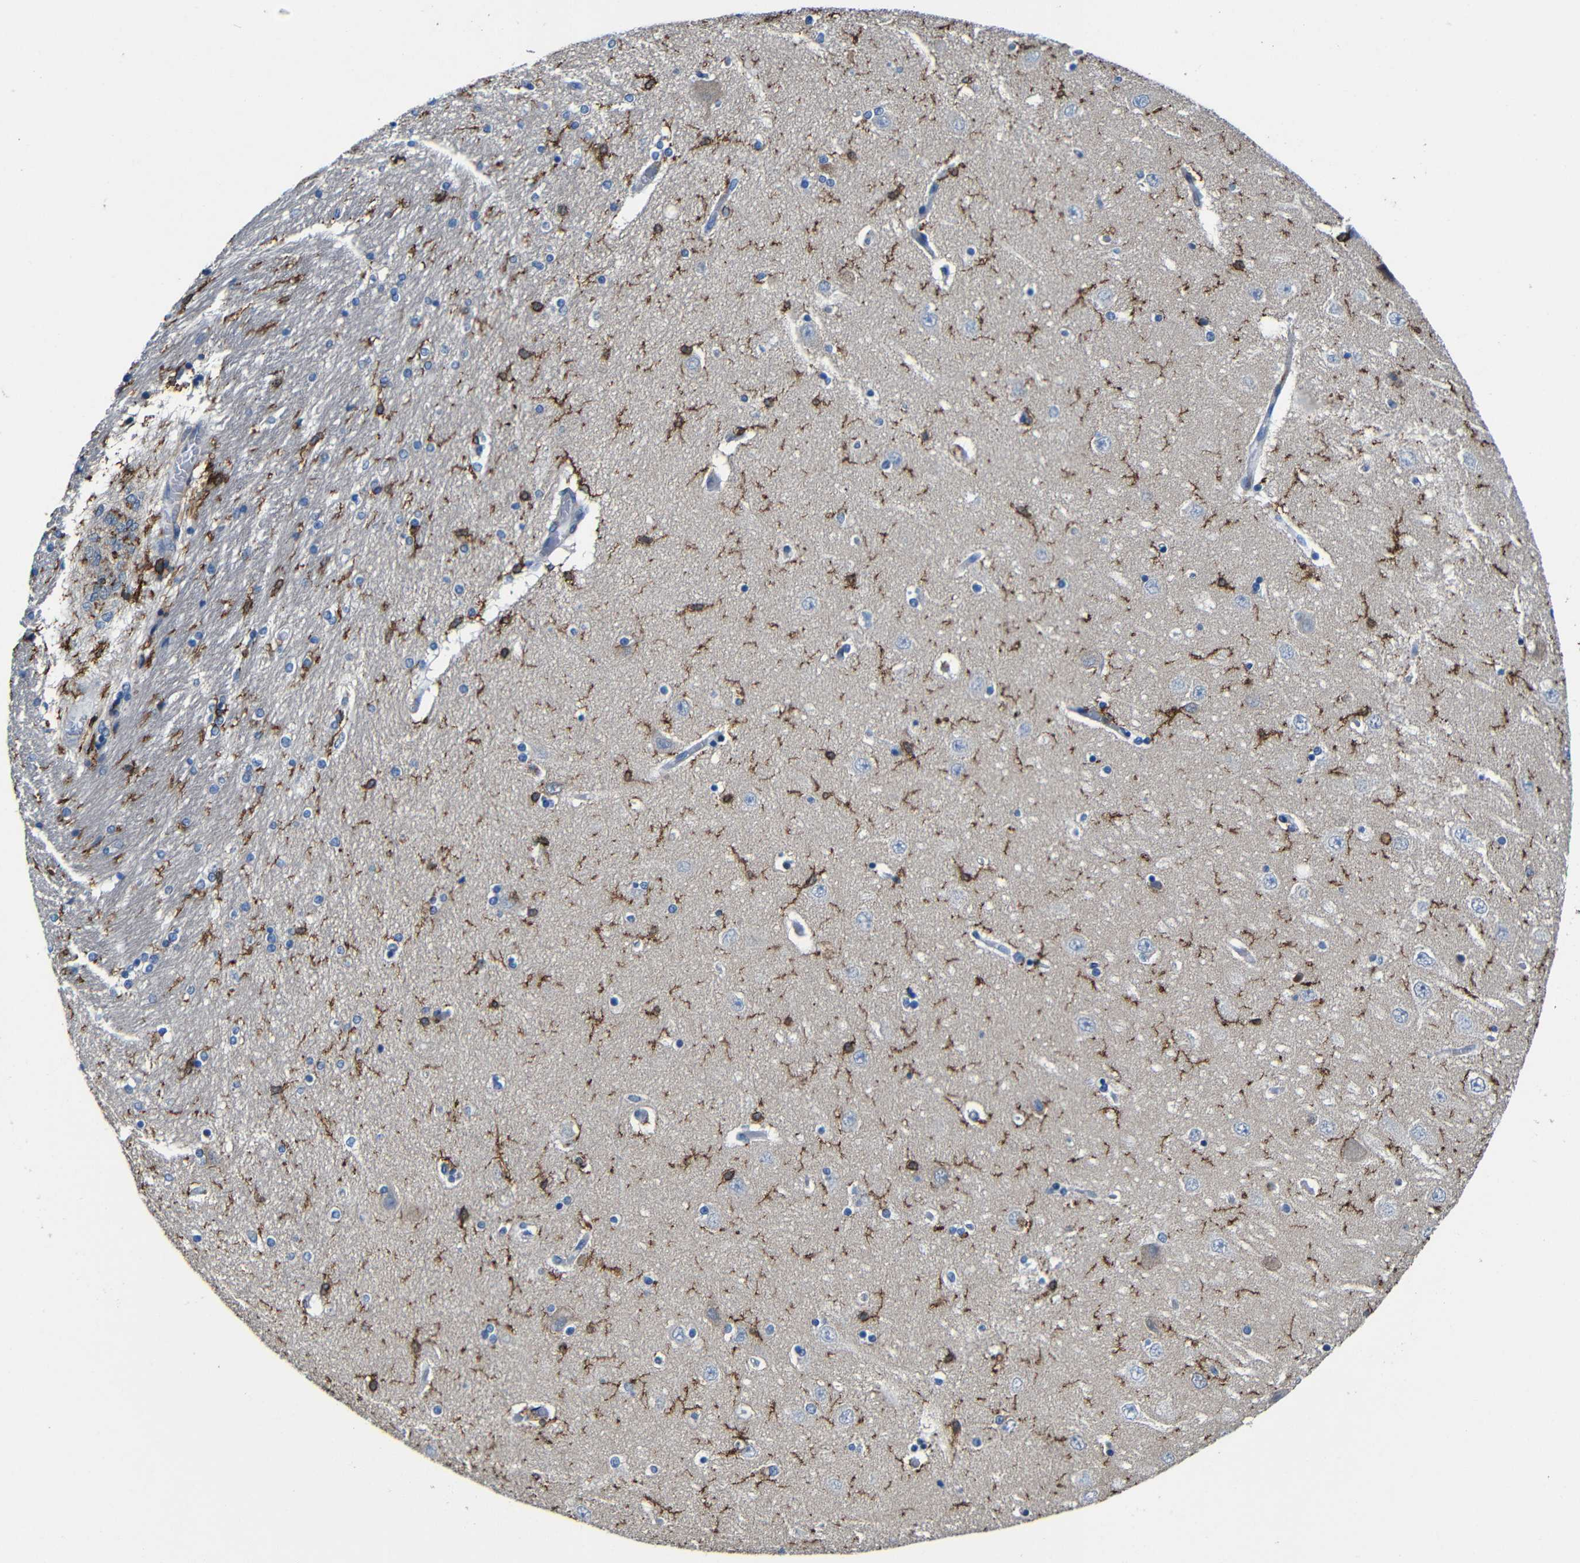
{"staining": {"intensity": "strong", "quantity": "25%-75%", "location": "cytoplasmic/membranous"}, "tissue": "hippocampus", "cell_type": "Glial cells", "image_type": "normal", "snomed": [{"axis": "morphology", "description": "Normal tissue, NOS"}, {"axis": "topography", "description": "Hippocampus"}], "caption": "Hippocampus stained with DAB (3,3'-diaminobenzidine) immunohistochemistry (IHC) exhibits high levels of strong cytoplasmic/membranous staining in about 25%-75% of glial cells.", "gene": "P2RY12", "patient": {"sex": "female", "age": 54}}